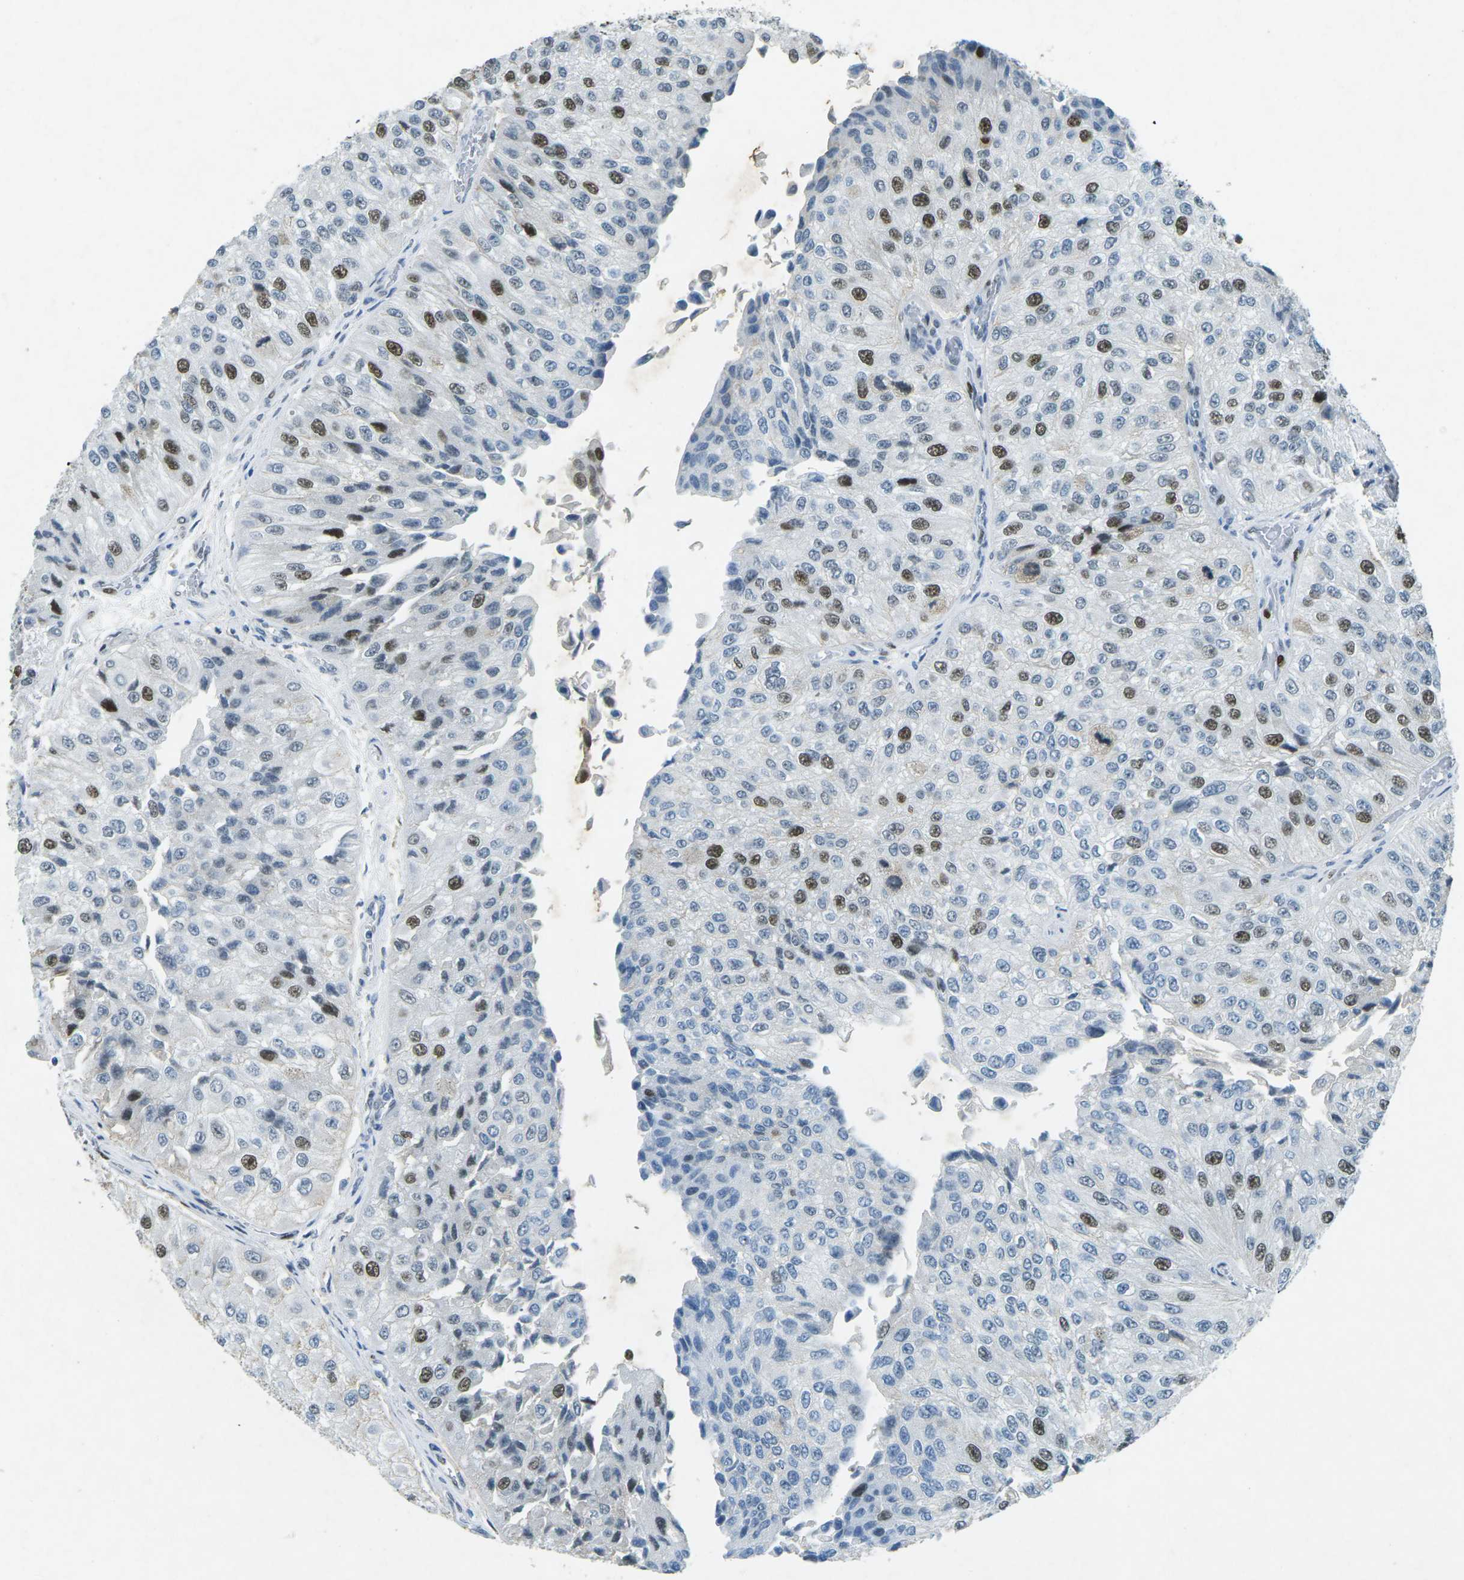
{"staining": {"intensity": "moderate", "quantity": "25%-75%", "location": "nuclear"}, "tissue": "urothelial cancer", "cell_type": "Tumor cells", "image_type": "cancer", "snomed": [{"axis": "morphology", "description": "Urothelial carcinoma, High grade"}, {"axis": "topography", "description": "Kidney"}, {"axis": "topography", "description": "Urinary bladder"}], "caption": "Brown immunohistochemical staining in urothelial carcinoma (high-grade) shows moderate nuclear expression in approximately 25%-75% of tumor cells.", "gene": "RB1", "patient": {"sex": "male", "age": 77}}